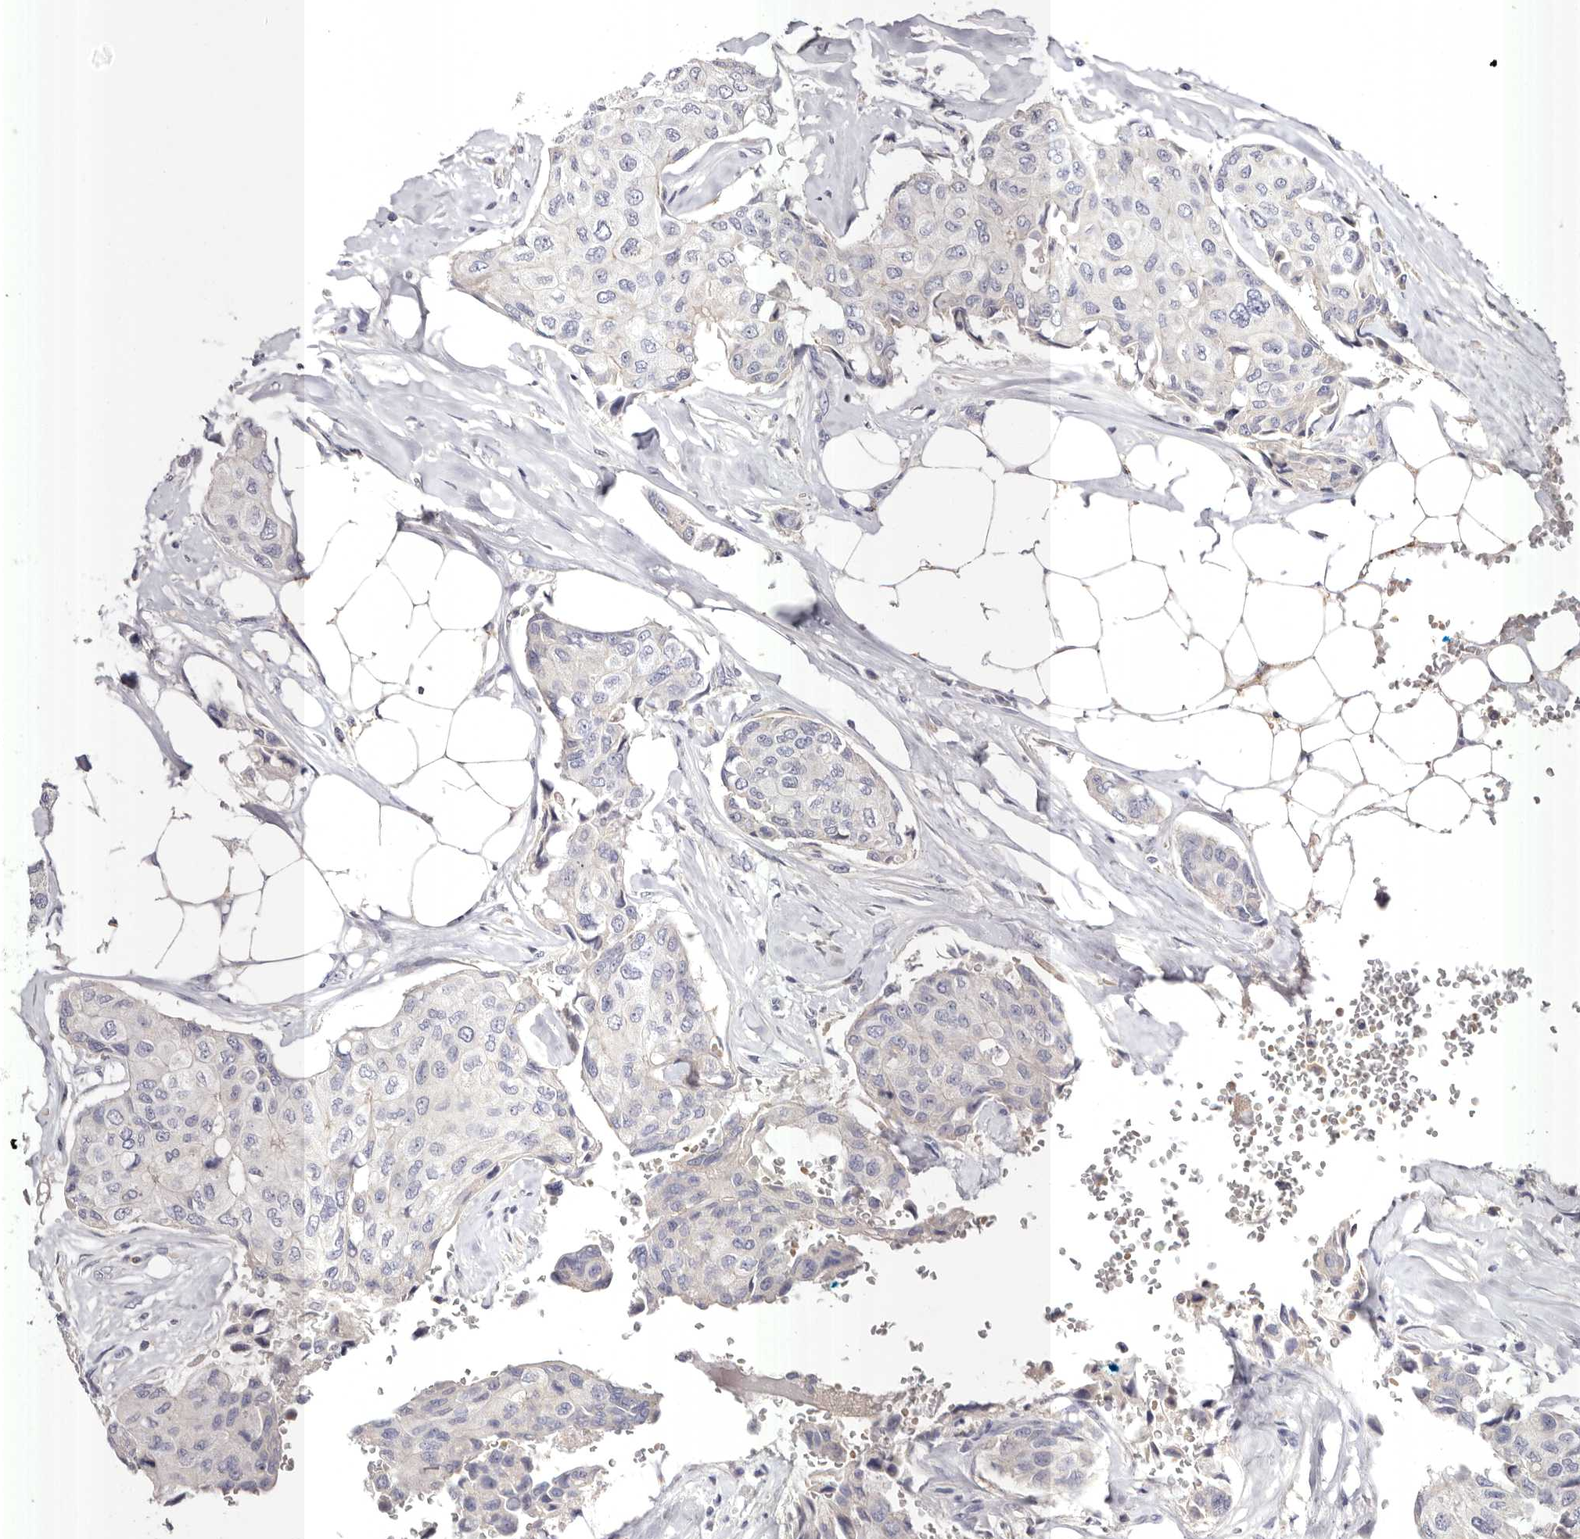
{"staining": {"intensity": "negative", "quantity": "none", "location": "none"}, "tissue": "breast cancer", "cell_type": "Tumor cells", "image_type": "cancer", "snomed": [{"axis": "morphology", "description": "Duct carcinoma"}, {"axis": "topography", "description": "Breast"}], "caption": "Breast cancer was stained to show a protein in brown. There is no significant positivity in tumor cells.", "gene": "S1PR5", "patient": {"sex": "female", "age": 80}}